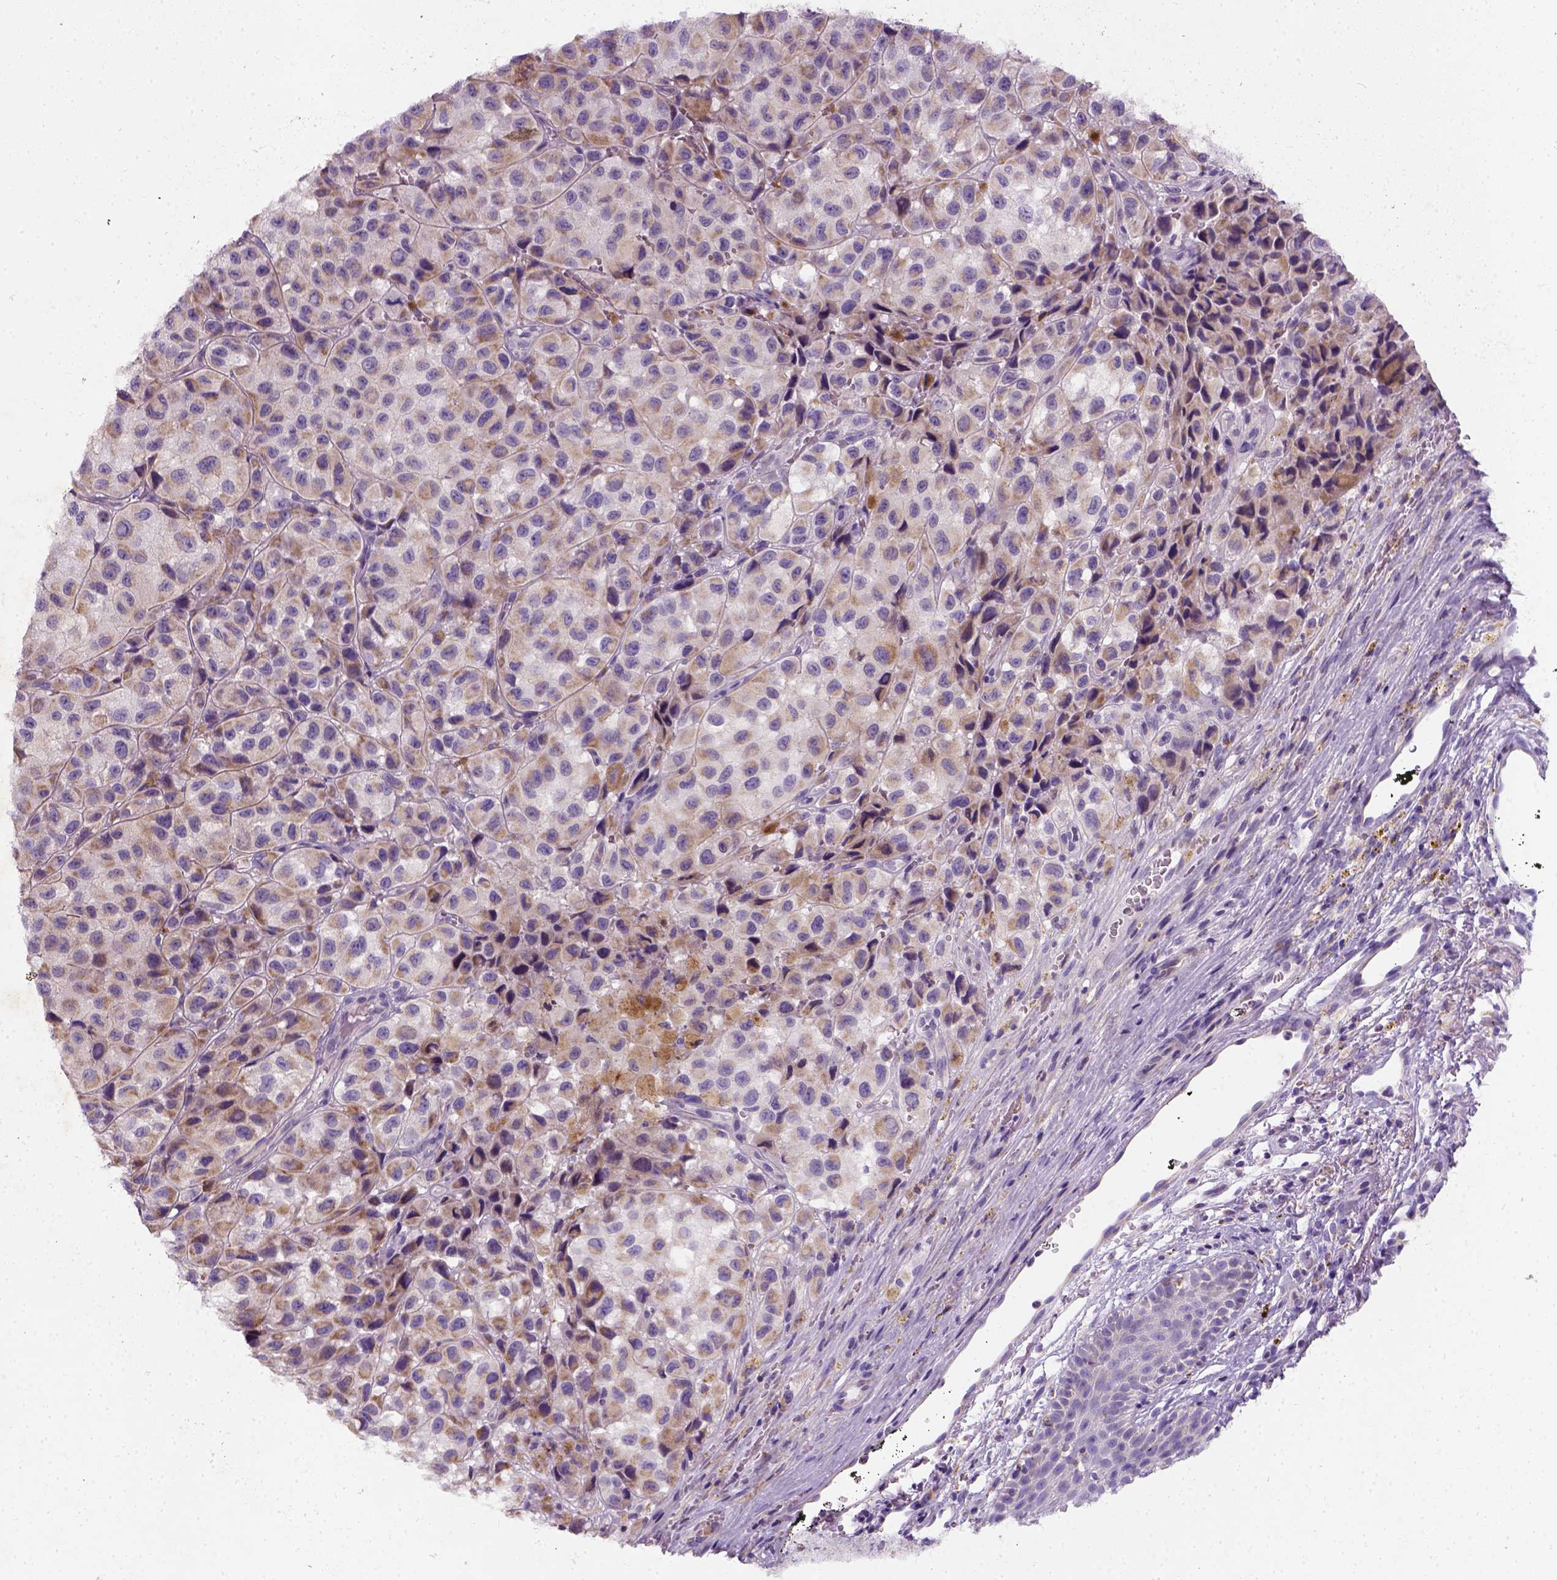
{"staining": {"intensity": "negative", "quantity": "none", "location": "none"}, "tissue": "melanoma", "cell_type": "Tumor cells", "image_type": "cancer", "snomed": [{"axis": "morphology", "description": "Malignant melanoma, NOS"}, {"axis": "topography", "description": "Skin"}], "caption": "This is a micrograph of immunohistochemistry staining of malignant melanoma, which shows no positivity in tumor cells.", "gene": "CHODL", "patient": {"sex": "male", "age": 93}}